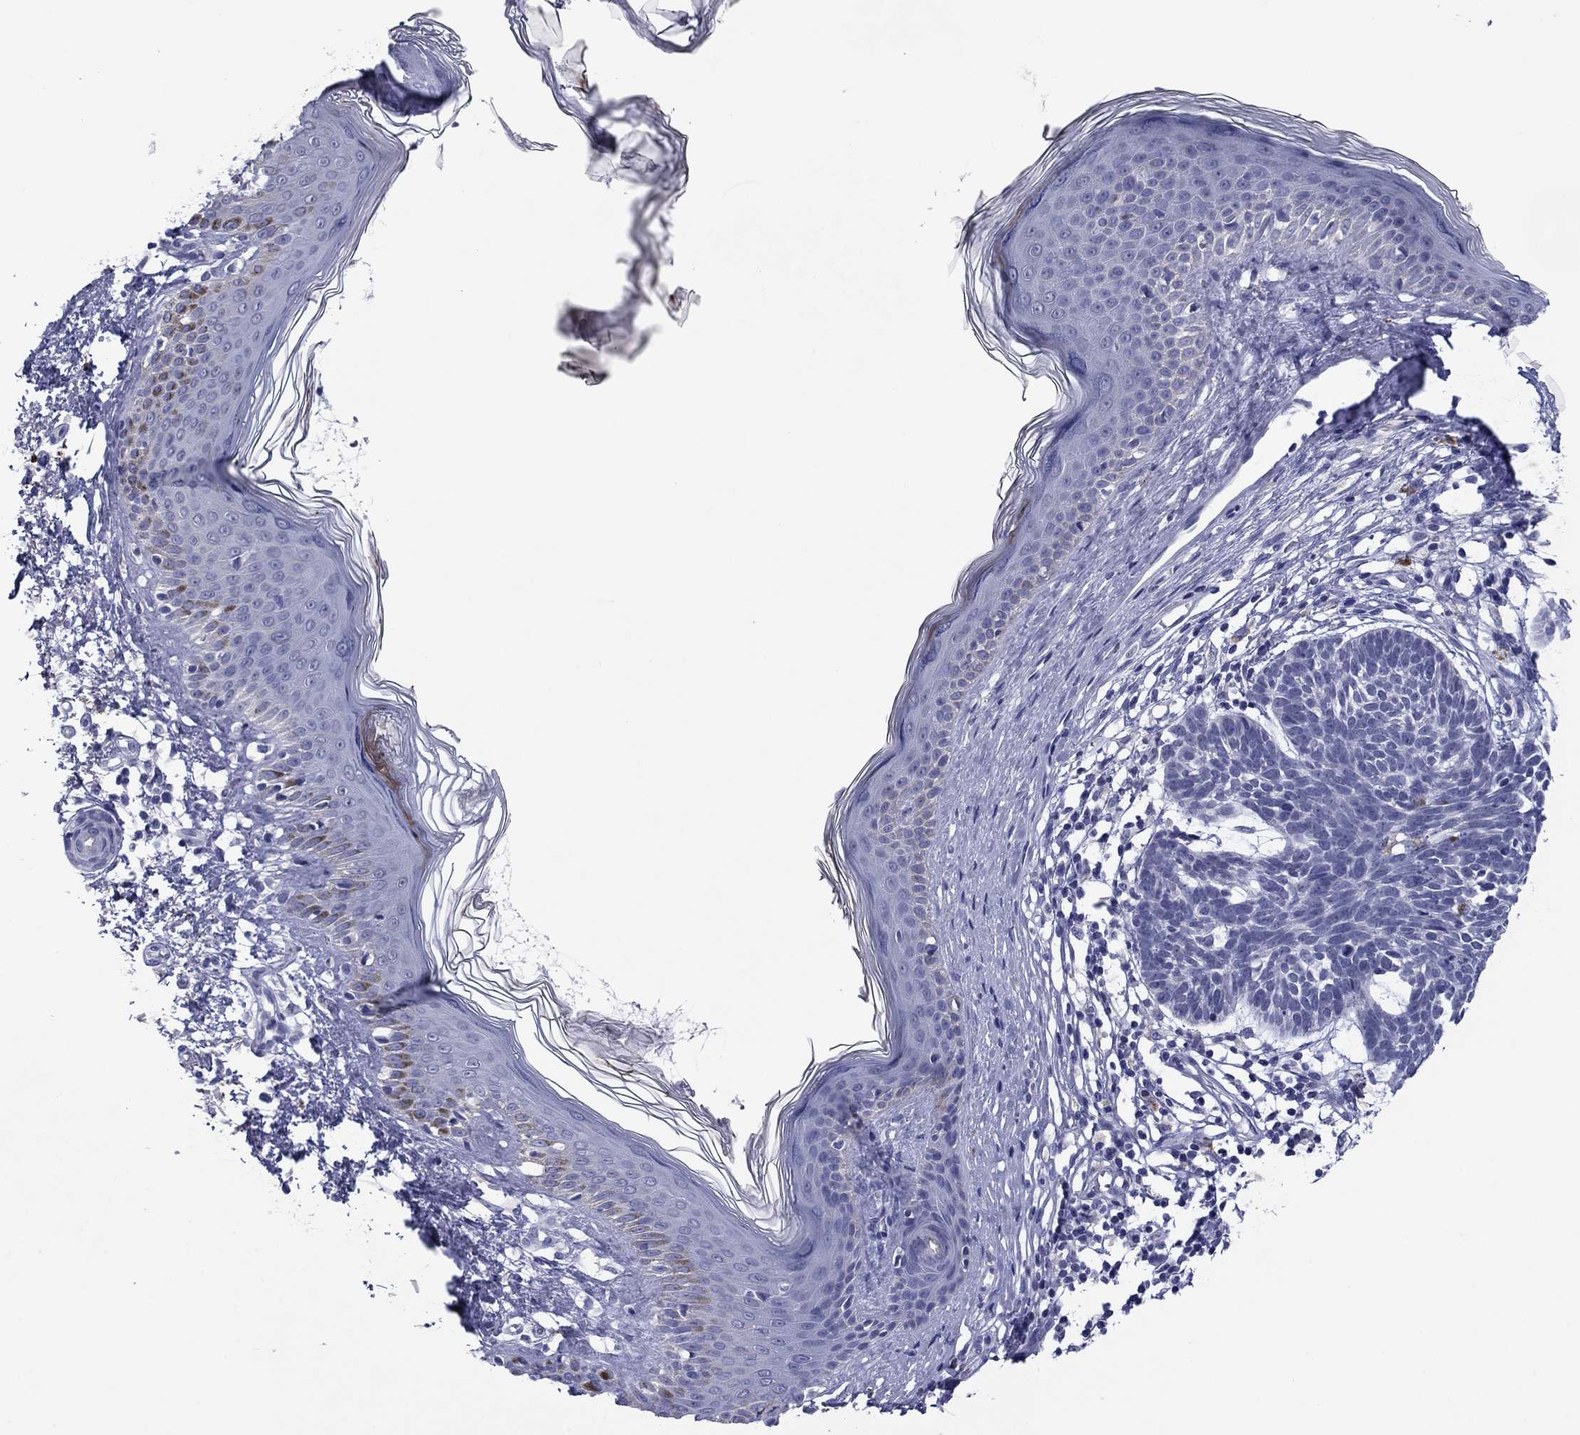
{"staining": {"intensity": "negative", "quantity": "none", "location": "none"}, "tissue": "skin cancer", "cell_type": "Tumor cells", "image_type": "cancer", "snomed": [{"axis": "morphology", "description": "Basal cell carcinoma"}, {"axis": "topography", "description": "Skin"}], "caption": "There is no significant staining in tumor cells of skin basal cell carcinoma.", "gene": "TCFL5", "patient": {"sex": "male", "age": 85}}